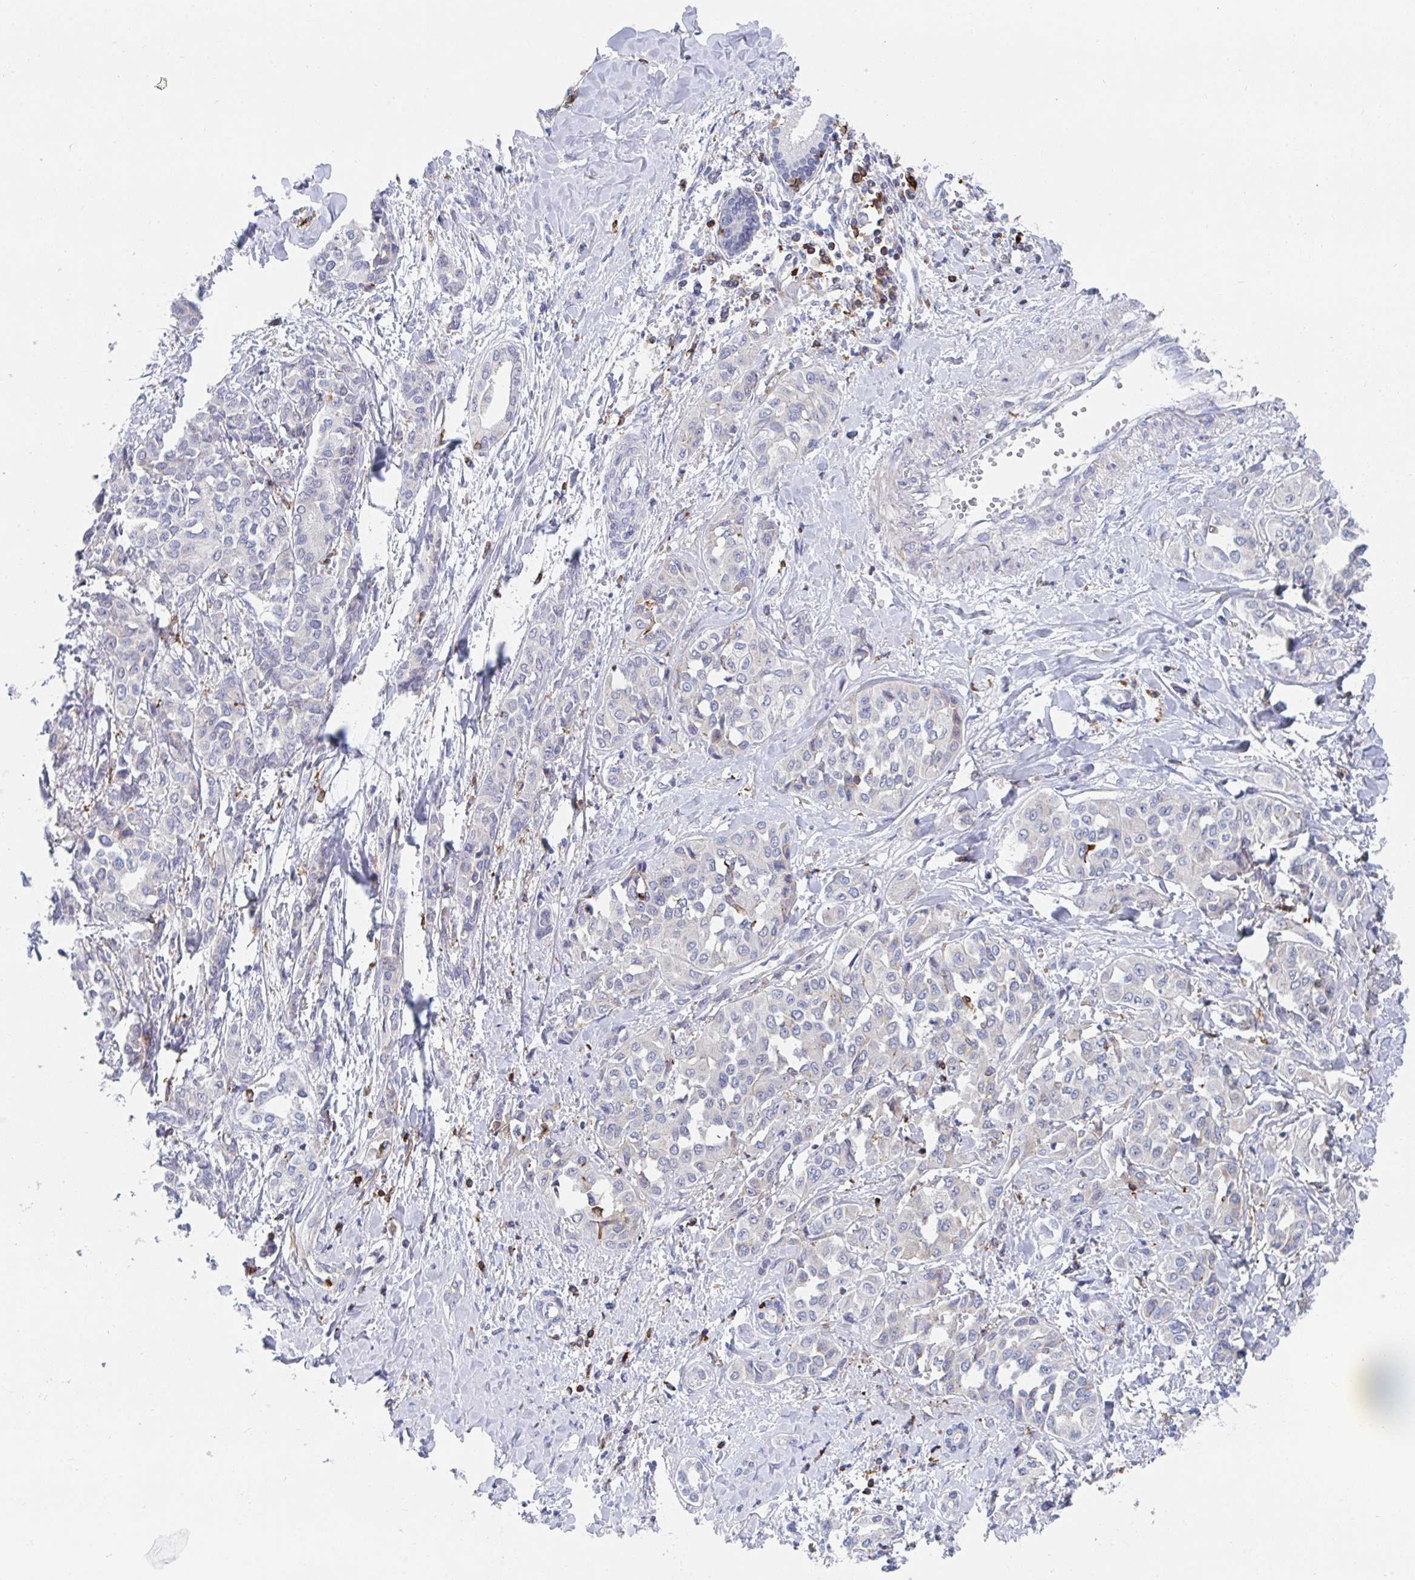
{"staining": {"intensity": "negative", "quantity": "none", "location": "none"}, "tissue": "liver cancer", "cell_type": "Tumor cells", "image_type": "cancer", "snomed": [{"axis": "morphology", "description": "Cholangiocarcinoma"}, {"axis": "topography", "description": "Liver"}], "caption": "DAB immunohistochemical staining of liver cholangiocarcinoma reveals no significant staining in tumor cells. The staining is performed using DAB (3,3'-diaminobenzidine) brown chromogen with nuclei counter-stained in using hematoxylin.", "gene": "FRMD3", "patient": {"sex": "female", "age": 77}}